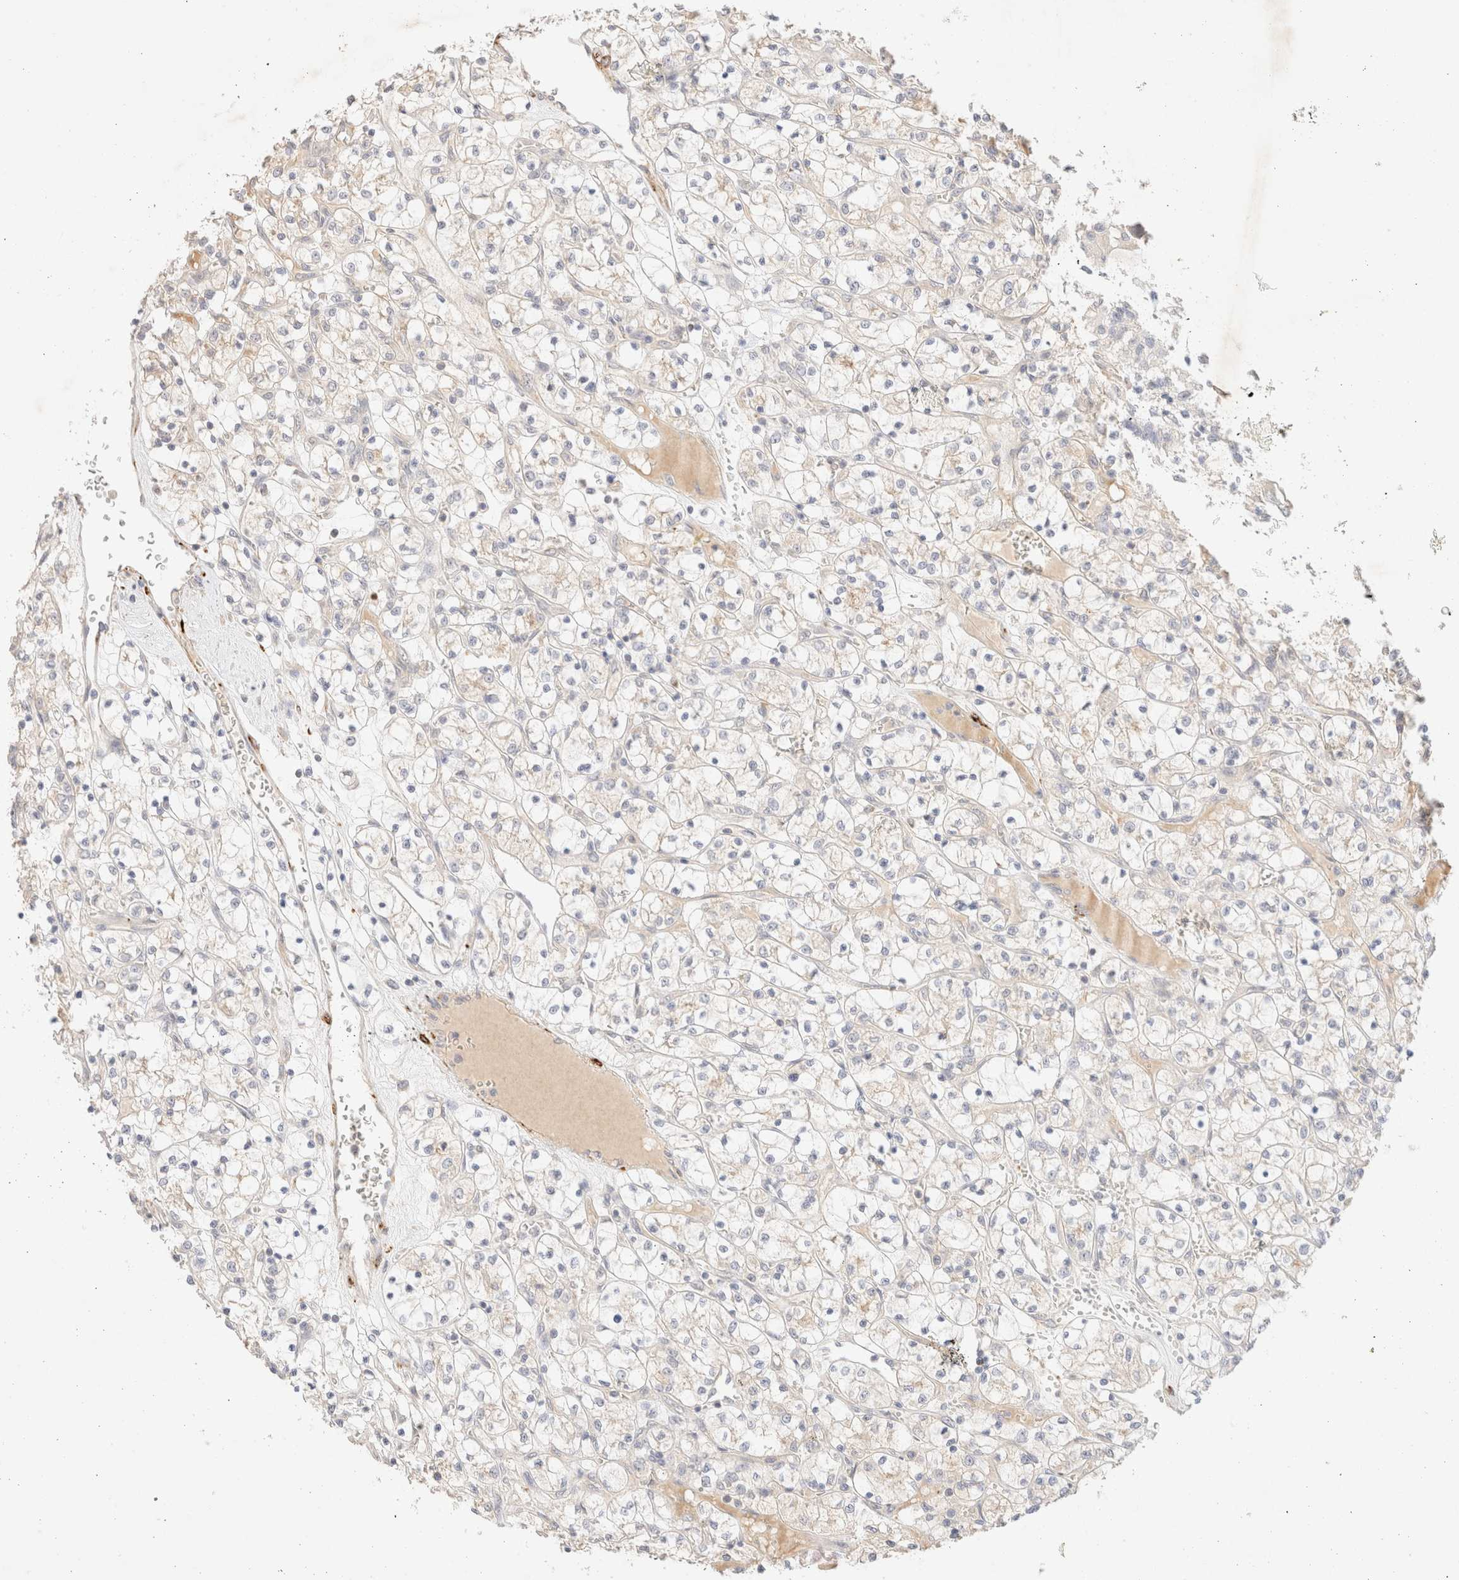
{"staining": {"intensity": "negative", "quantity": "none", "location": "none"}, "tissue": "renal cancer", "cell_type": "Tumor cells", "image_type": "cancer", "snomed": [{"axis": "morphology", "description": "Adenocarcinoma, NOS"}, {"axis": "topography", "description": "Kidney"}], "caption": "Immunohistochemical staining of human renal adenocarcinoma reveals no significant positivity in tumor cells.", "gene": "SNTB1", "patient": {"sex": "female", "age": 69}}